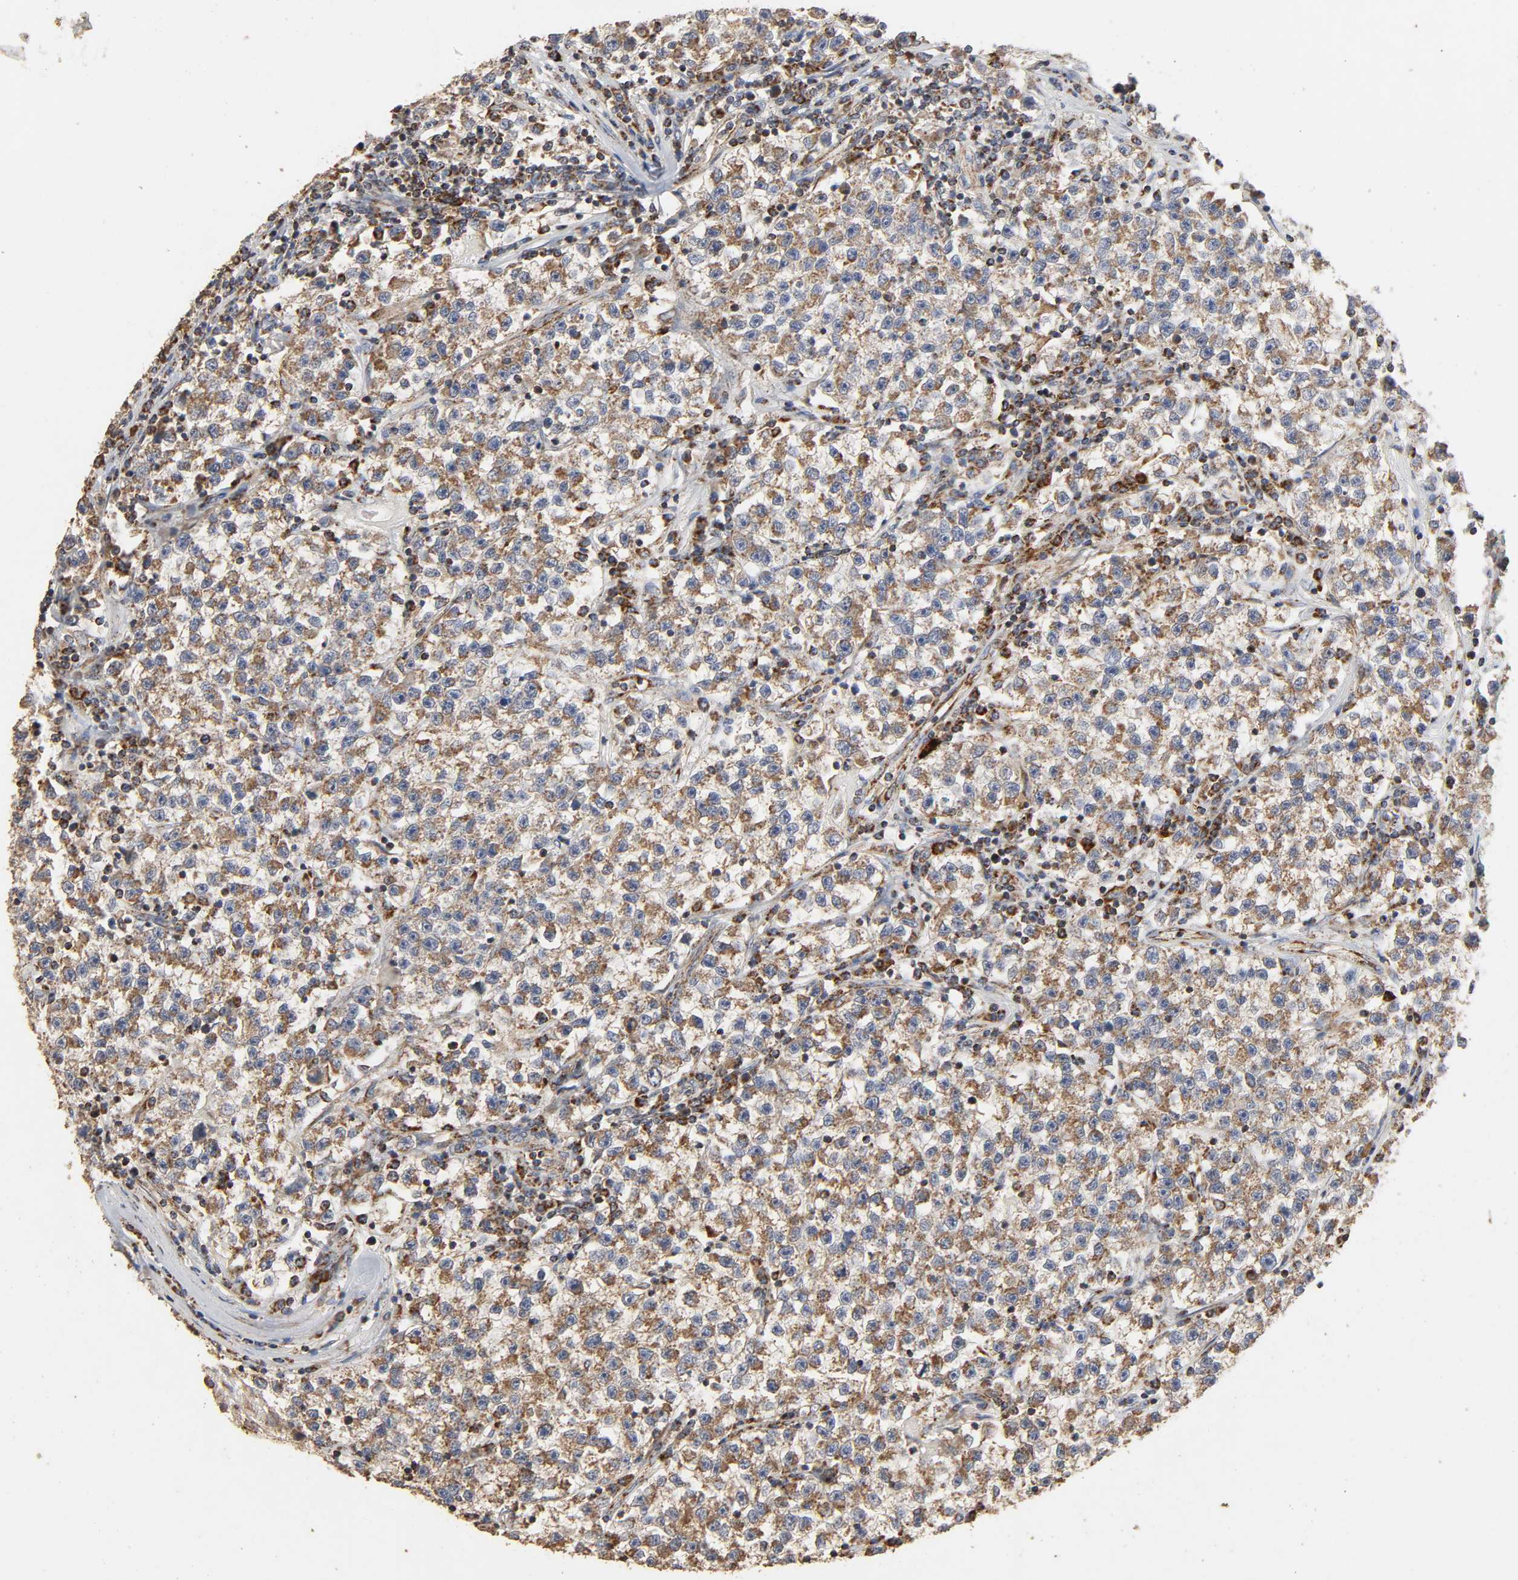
{"staining": {"intensity": "moderate", "quantity": ">75%", "location": "cytoplasmic/membranous"}, "tissue": "testis cancer", "cell_type": "Tumor cells", "image_type": "cancer", "snomed": [{"axis": "morphology", "description": "Seminoma, NOS"}, {"axis": "topography", "description": "Testis"}], "caption": "Protein analysis of testis seminoma tissue shows moderate cytoplasmic/membranous positivity in approximately >75% of tumor cells.", "gene": "NDUFS3", "patient": {"sex": "male", "age": 22}}